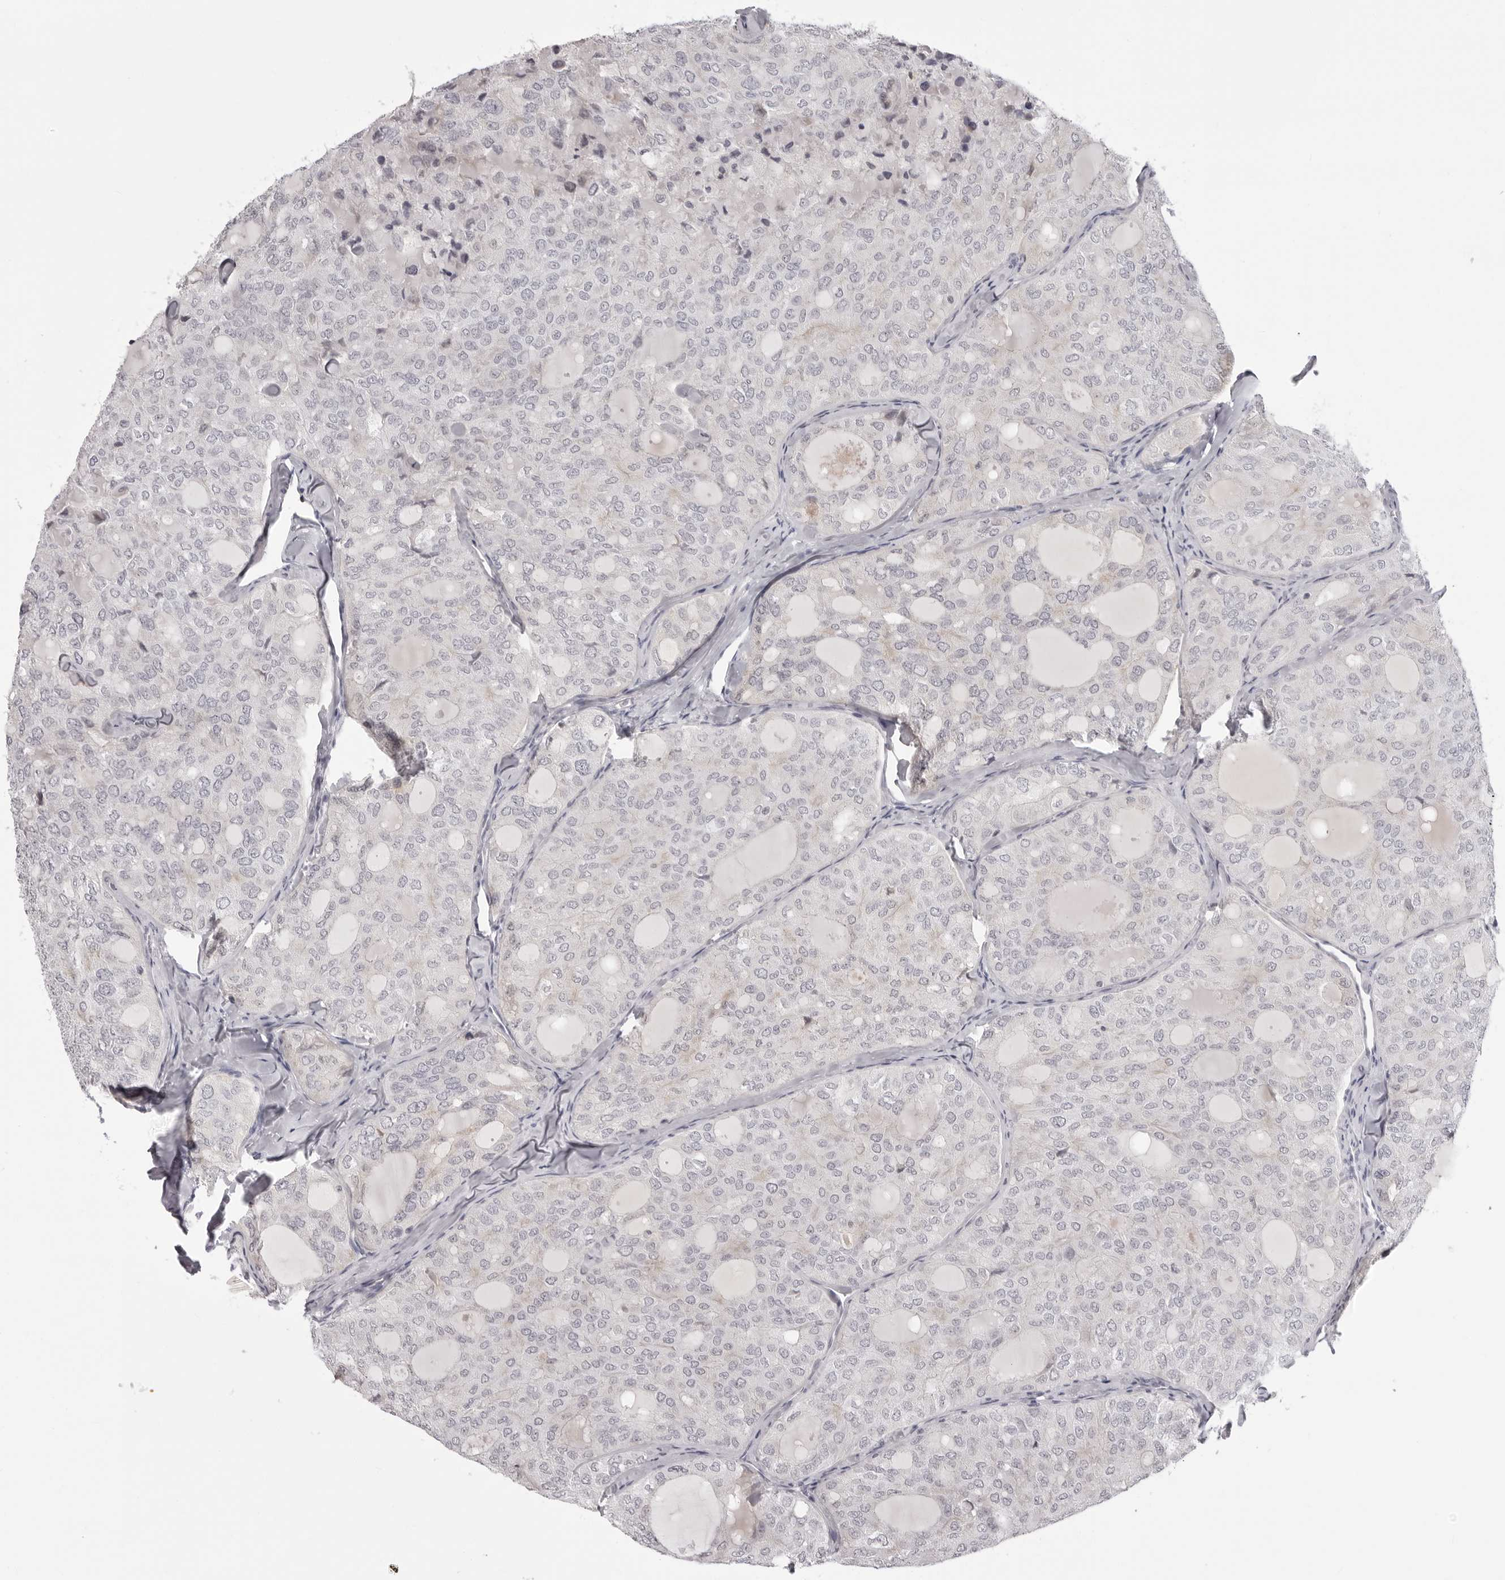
{"staining": {"intensity": "negative", "quantity": "none", "location": "none"}, "tissue": "thyroid cancer", "cell_type": "Tumor cells", "image_type": "cancer", "snomed": [{"axis": "morphology", "description": "Follicular adenoma carcinoma, NOS"}, {"axis": "topography", "description": "Thyroid gland"}], "caption": "Follicular adenoma carcinoma (thyroid) was stained to show a protein in brown. There is no significant expression in tumor cells. (DAB immunohistochemistry (IHC) visualized using brightfield microscopy, high magnification).", "gene": "SUGCT", "patient": {"sex": "male", "age": 75}}